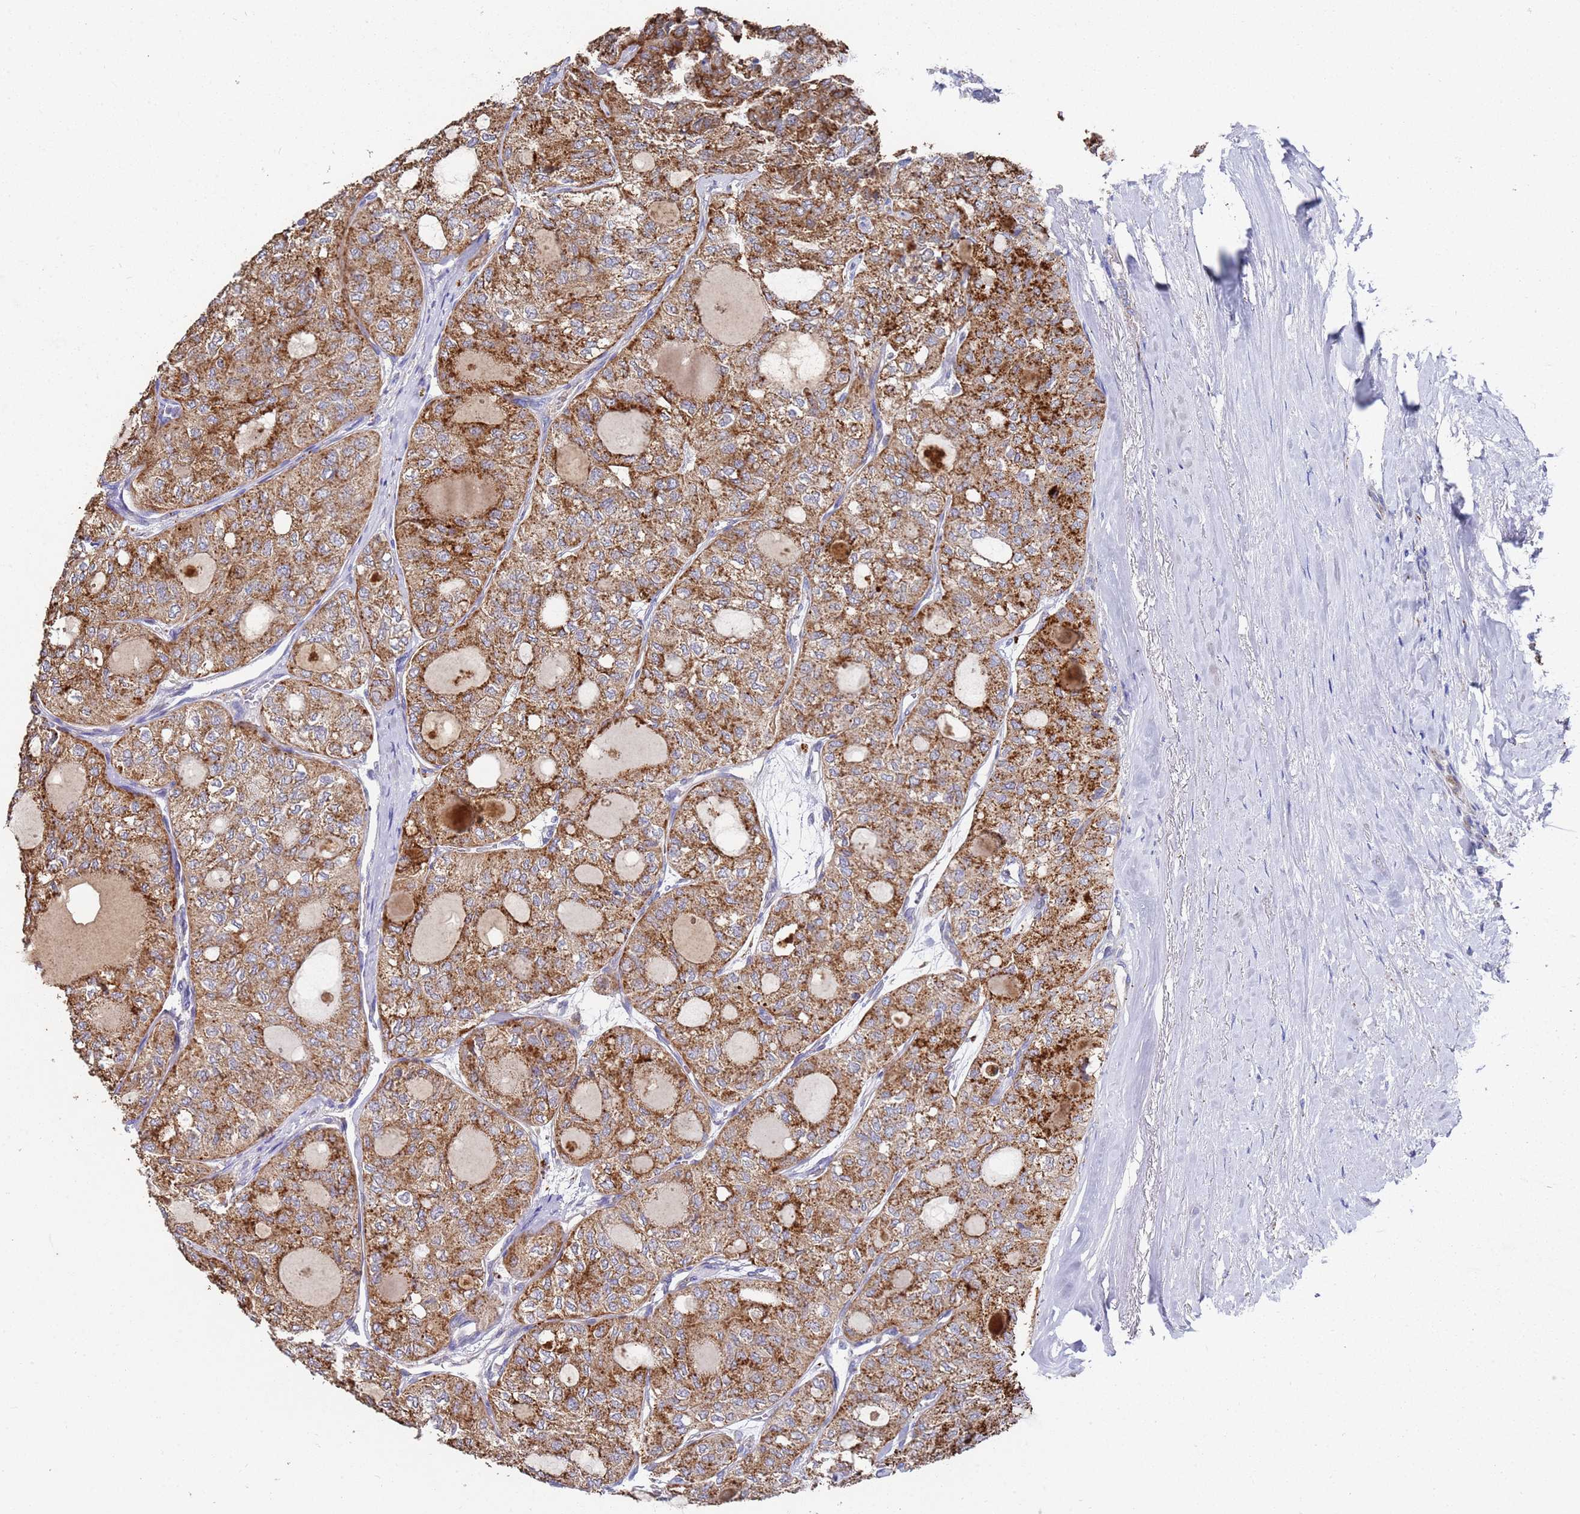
{"staining": {"intensity": "strong", "quantity": ">75%", "location": "cytoplasmic/membranous"}, "tissue": "thyroid cancer", "cell_type": "Tumor cells", "image_type": "cancer", "snomed": [{"axis": "morphology", "description": "Follicular adenoma carcinoma, NOS"}, {"axis": "topography", "description": "Thyroid gland"}], "caption": "Follicular adenoma carcinoma (thyroid) stained with a brown dye demonstrates strong cytoplasmic/membranous positive staining in about >75% of tumor cells.", "gene": "NPEPPS", "patient": {"sex": "male", "age": 75}}